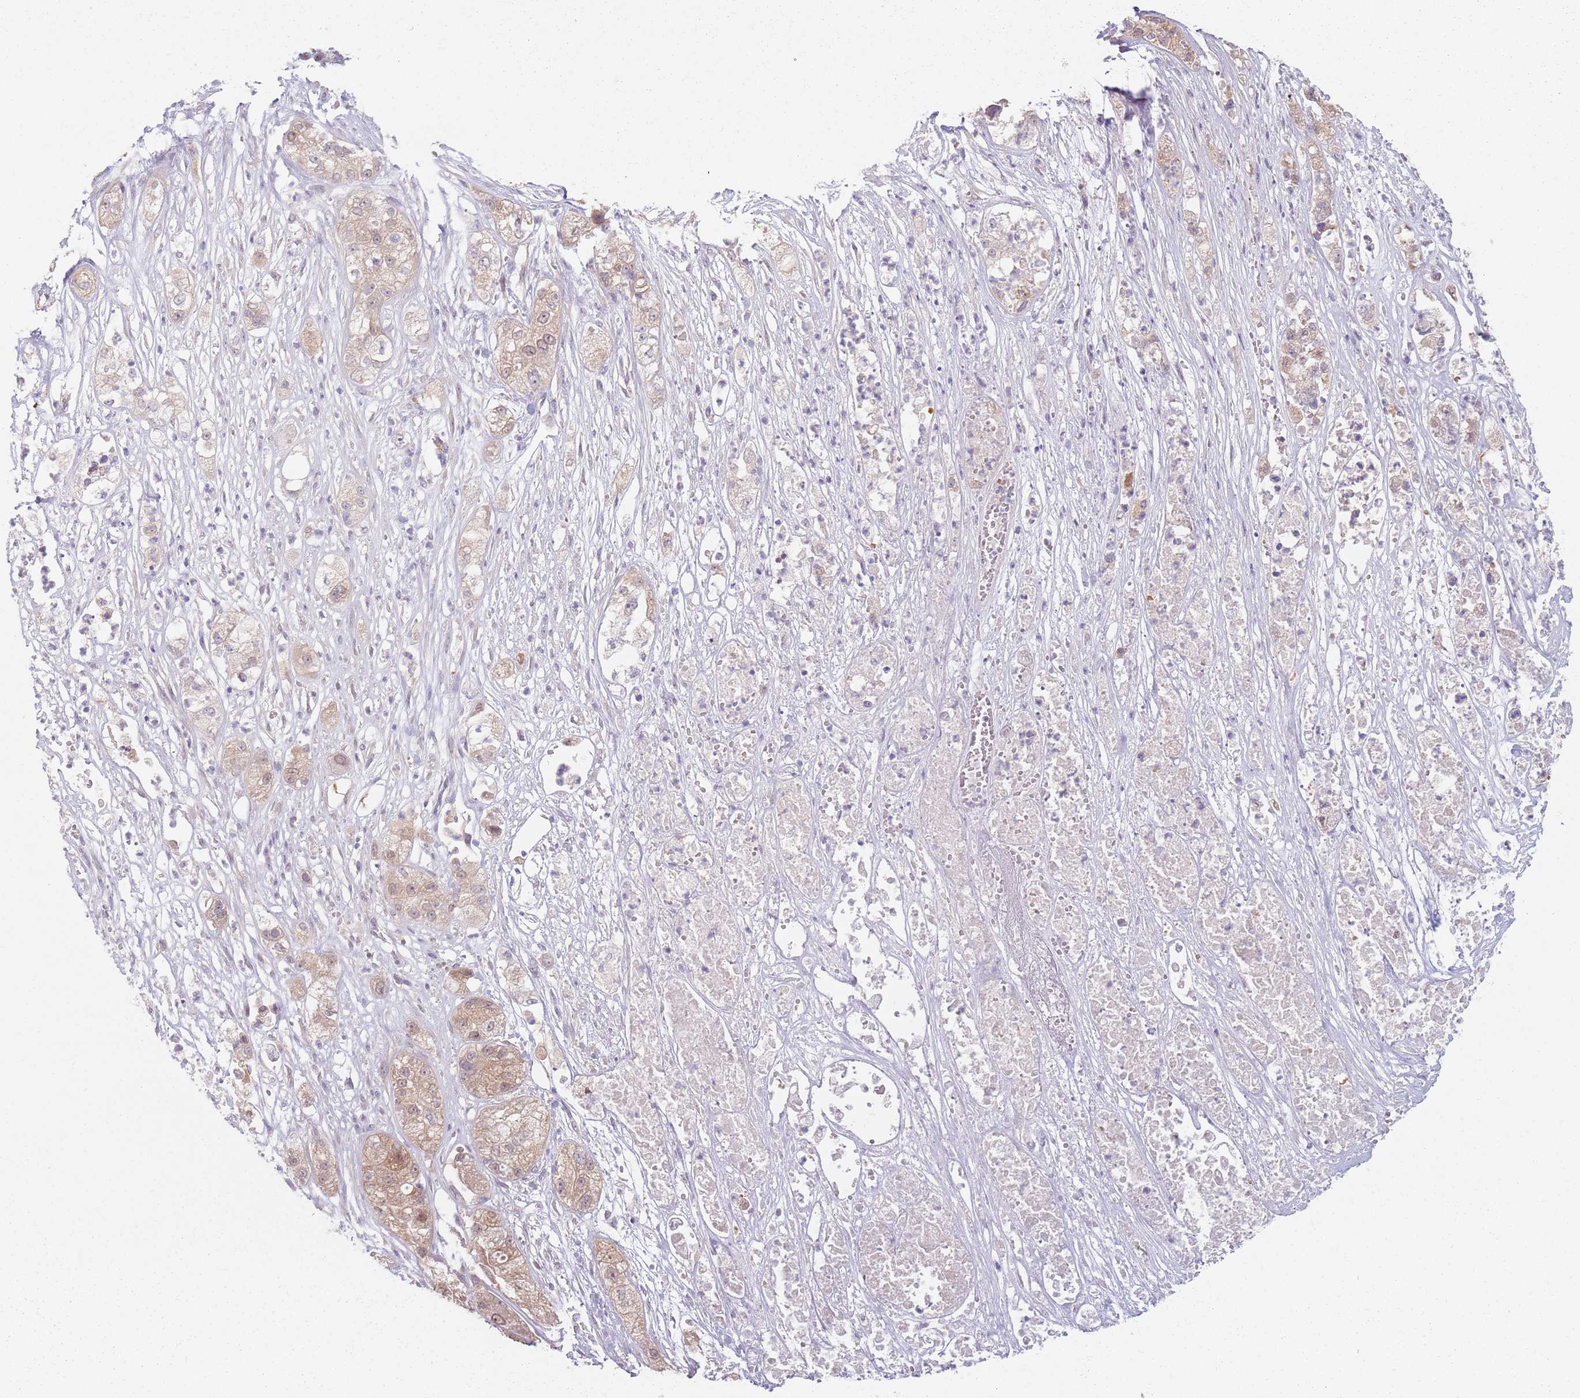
{"staining": {"intensity": "weak", "quantity": "25%-75%", "location": "cytoplasmic/membranous,nuclear"}, "tissue": "pancreatic cancer", "cell_type": "Tumor cells", "image_type": "cancer", "snomed": [{"axis": "morphology", "description": "Adenocarcinoma, NOS"}, {"axis": "topography", "description": "Pancreas"}], "caption": "Weak cytoplasmic/membranous and nuclear expression is identified in approximately 25%-75% of tumor cells in adenocarcinoma (pancreatic).", "gene": "NAXE", "patient": {"sex": "female", "age": 78}}